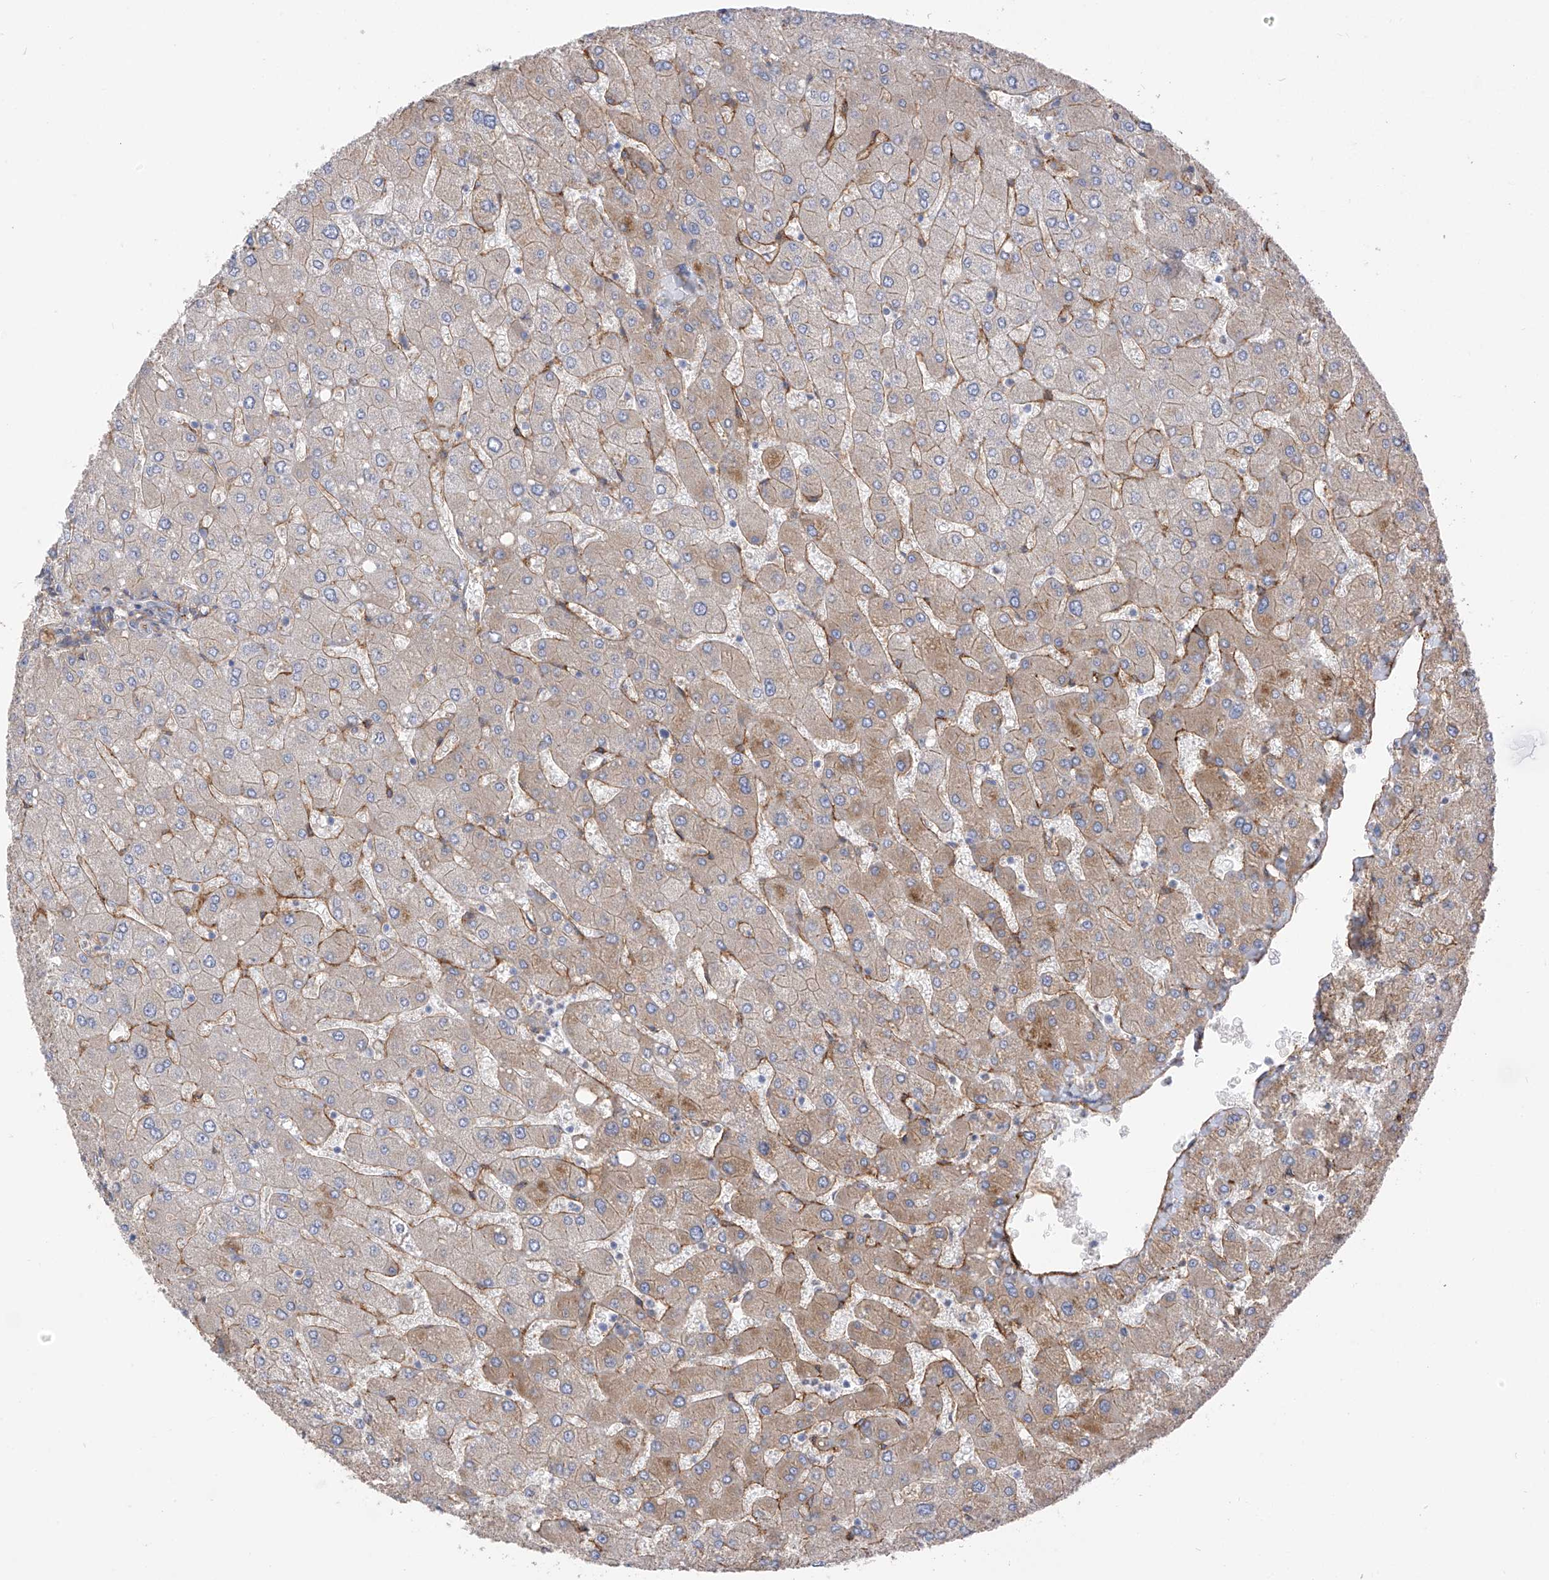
{"staining": {"intensity": "weak", "quantity": "25%-75%", "location": "cytoplasmic/membranous"}, "tissue": "liver", "cell_type": "Hepatocytes", "image_type": "normal", "snomed": [{"axis": "morphology", "description": "Normal tissue, NOS"}, {"axis": "topography", "description": "Liver"}], "caption": "IHC of benign liver displays low levels of weak cytoplasmic/membranous positivity in about 25%-75% of hepatocytes. The staining is performed using DAB brown chromogen to label protein expression. The nuclei are counter-stained blue using hematoxylin.", "gene": "ITGA9", "patient": {"sex": "male", "age": 55}}